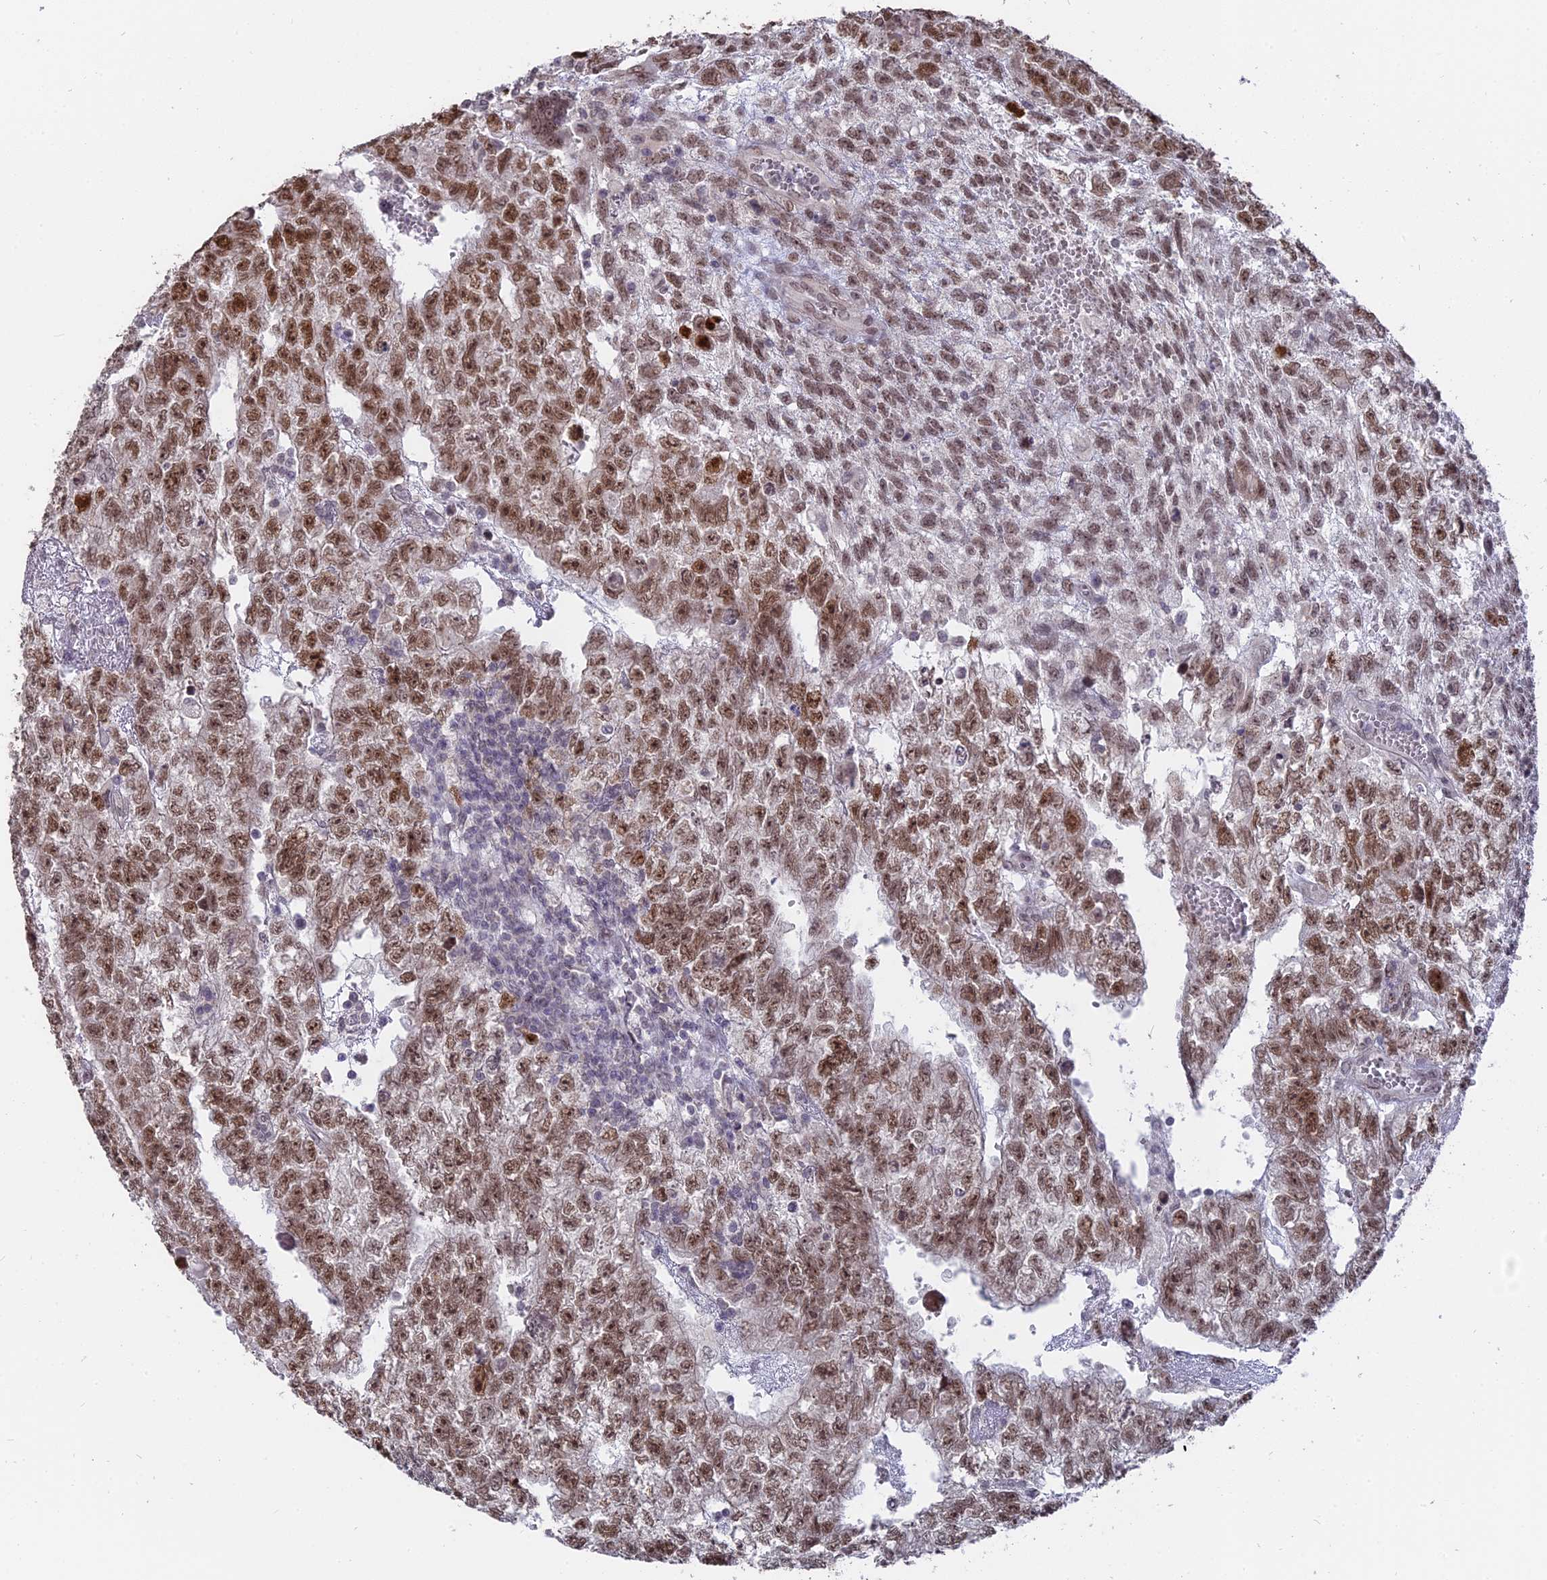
{"staining": {"intensity": "moderate", "quantity": ">75%", "location": "nuclear"}, "tissue": "testis cancer", "cell_type": "Tumor cells", "image_type": "cancer", "snomed": [{"axis": "morphology", "description": "Carcinoma, Embryonal, NOS"}, {"axis": "topography", "description": "Testis"}], "caption": "A brown stain highlights moderate nuclear expression of a protein in testis embryonal carcinoma tumor cells.", "gene": "NR1H3", "patient": {"sex": "male", "age": 26}}